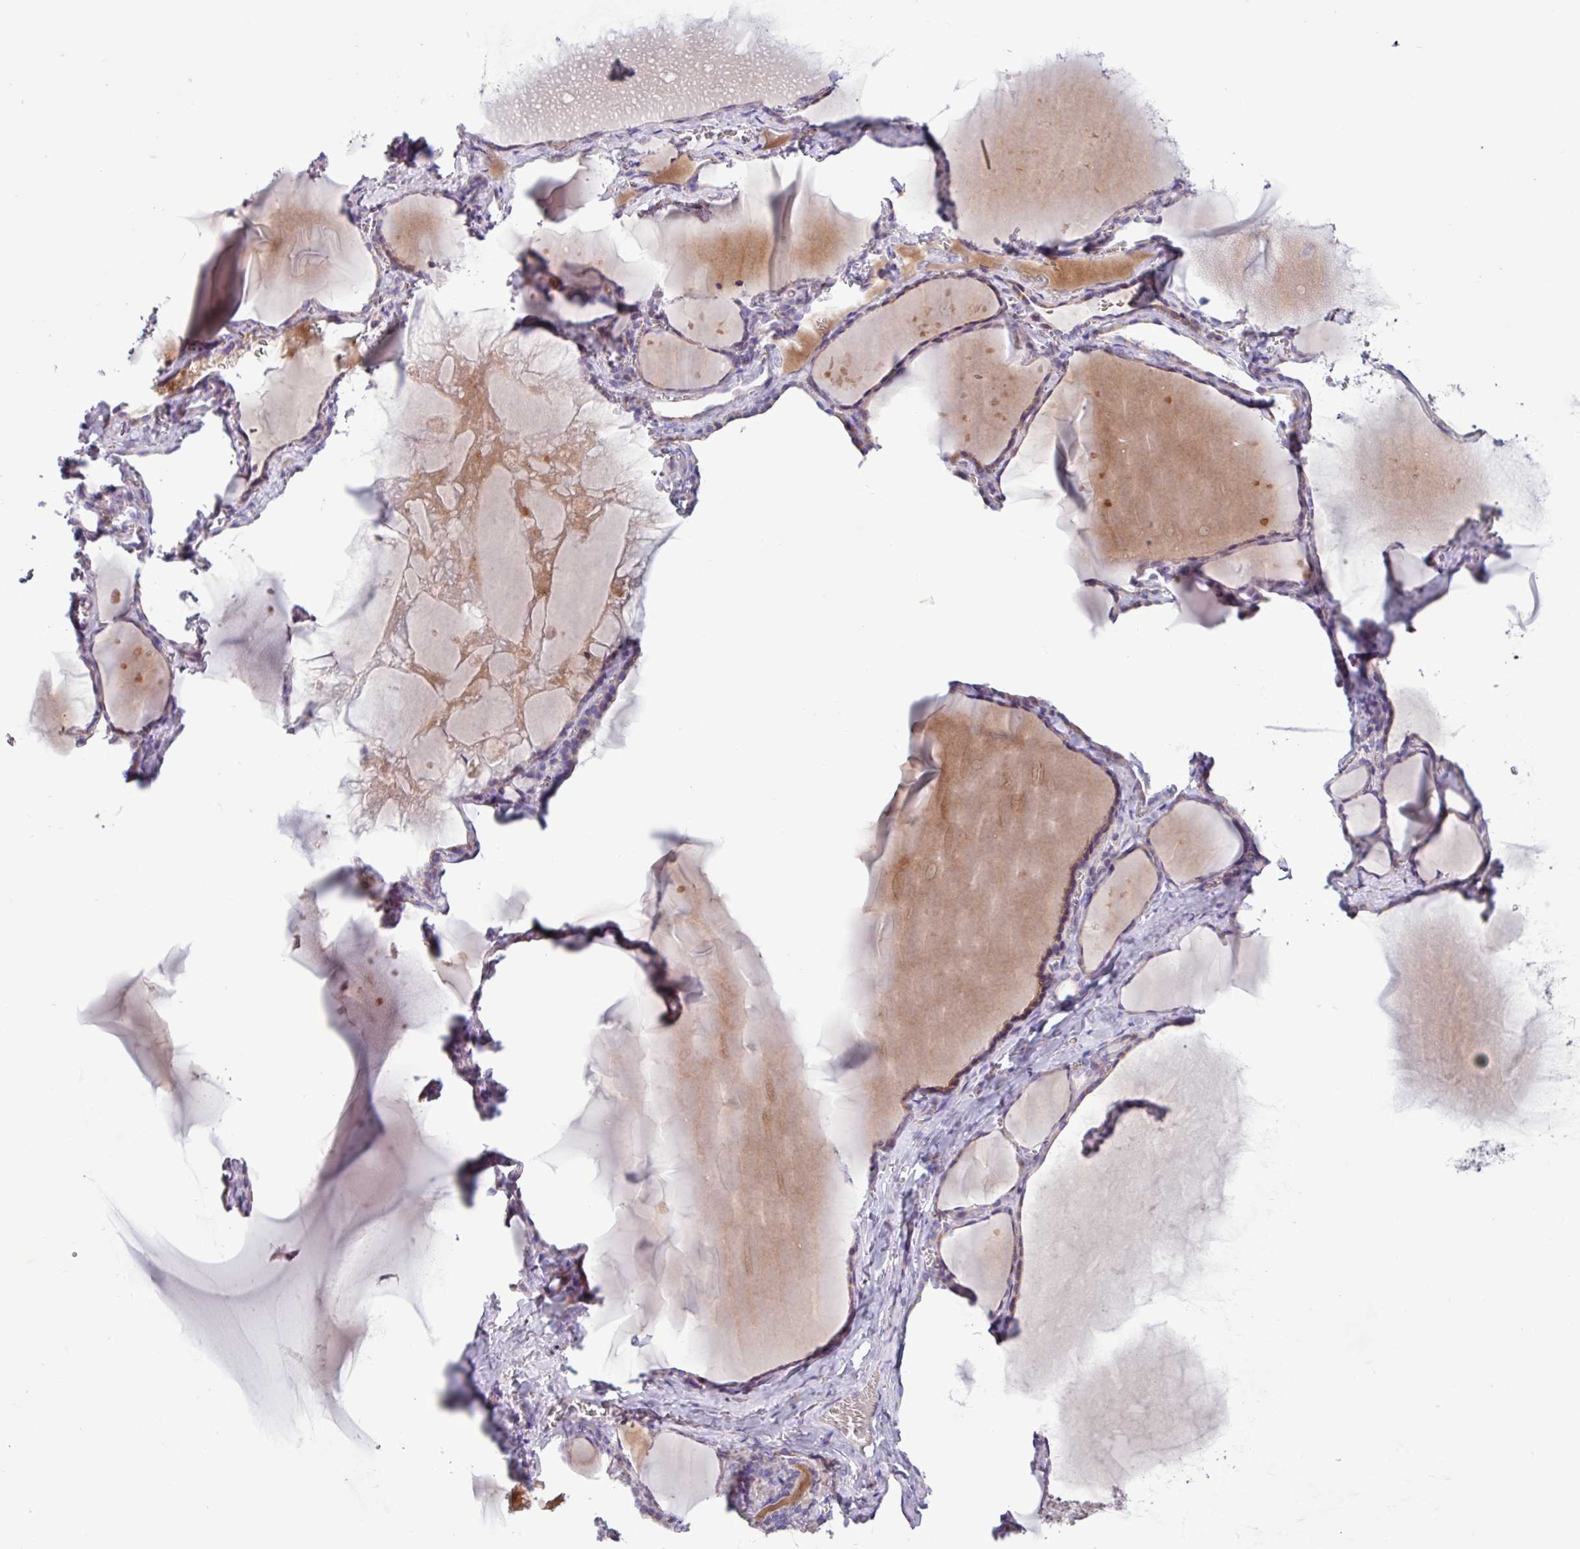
{"staining": {"intensity": "weak", "quantity": "25%-75%", "location": "cytoplasmic/membranous"}, "tissue": "thyroid gland", "cell_type": "Glandular cells", "image_type": "normal", "snomed": [{"axis": "morphology", "description": "Normal tissue, NOS"}, {"axis": "topography", "description": "Thyroid gland"}], "caption": "Thyroid gland stained with a brown dye demonstrates weak cytoplasmic/membranous positive expression in about 25%-75% of glandular cells.", "gene": "PPP1R35", "patient": {"sex": "female", "age": 49}}